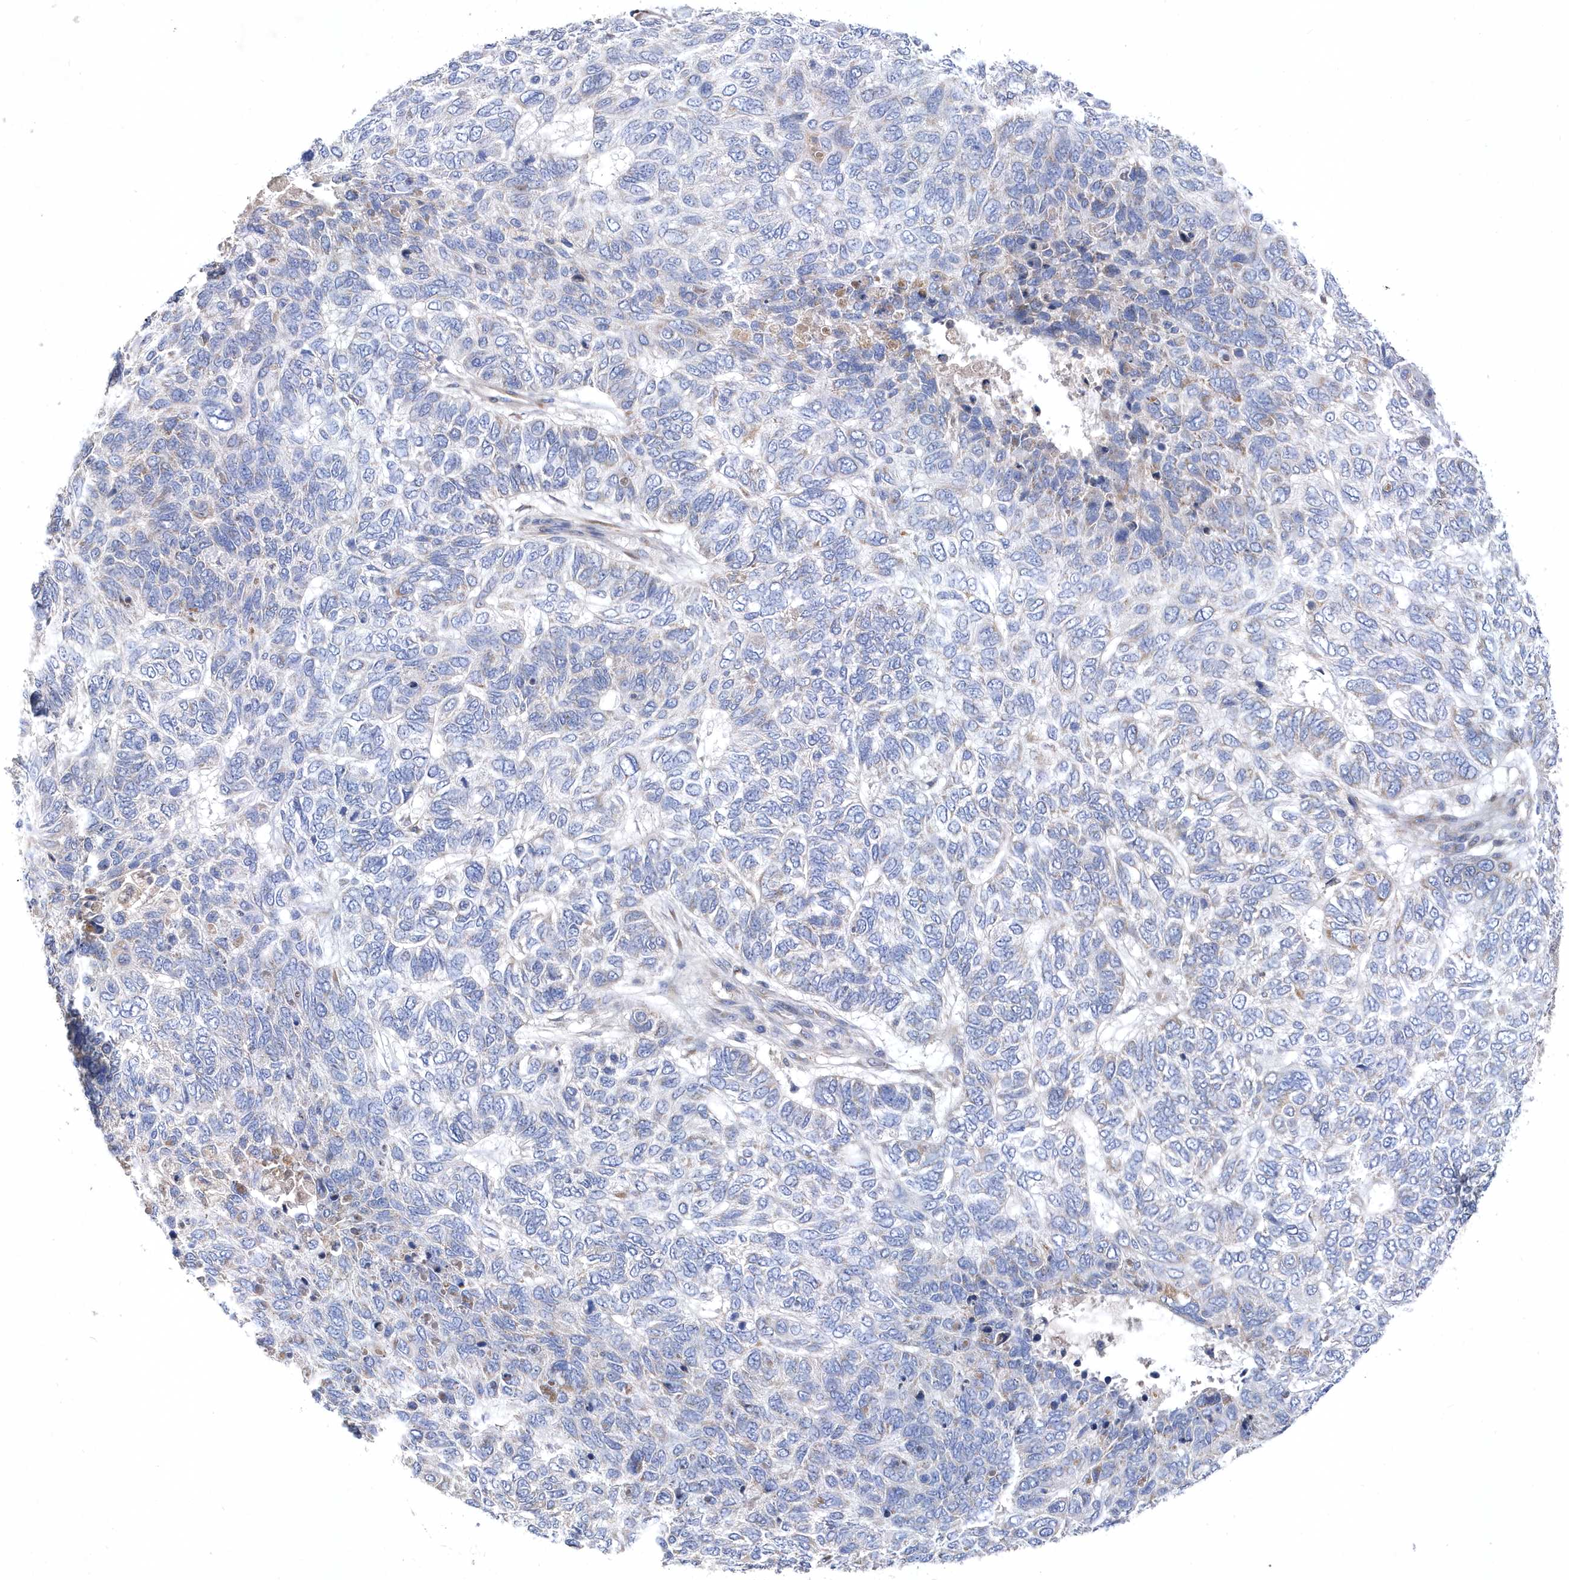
{"staining": {"intensity": "negative", "quantity": "none", "location": "none"}, "tissue": "skin cancer", "cell_type": "Tumor cells", "image_type": "cancer", "snomed": [{"axis": "morphology", "description": "Basal cell carcinoma"}, {"axis": "topography", "description": "Skin"}], "caption": "There is no significant expression in tumor cells of basal cell carcinoma (skin).", "gene": "METTL8", "patient": {"sex": "female", "age": 65}}